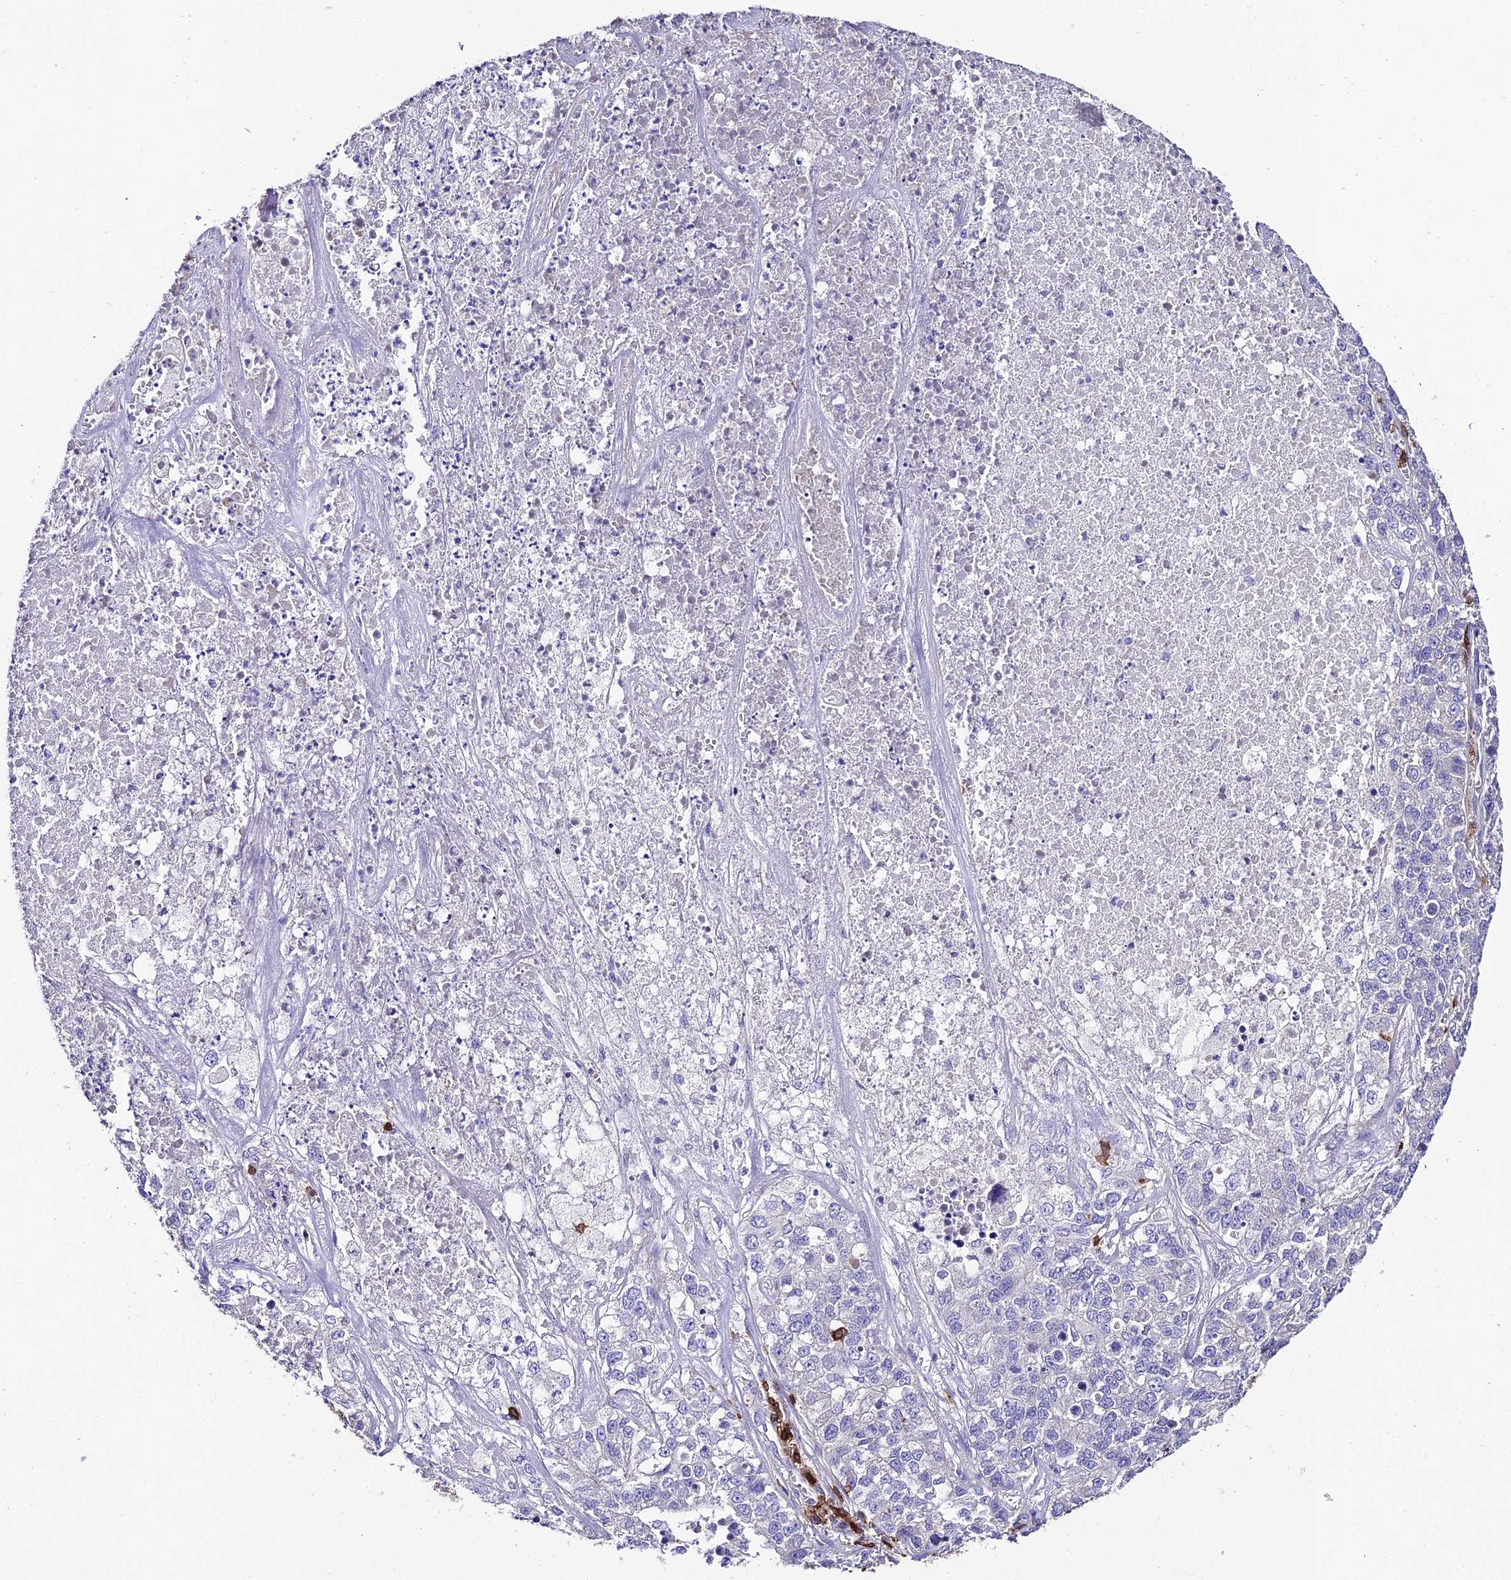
{"staining": {"intensity": "negative", "quantity": "none", "location": "none"}, "tissue": "lung cancer", "cell_type": "Tumor cells", "image_type": "cancer", "snomed": [{"axis": "morphology", "description": "Adenocarcinoma, NOS"}, {"axis": "topography", "description": "Lung"}], "caption": "IHC image of lung cancer stained for a protein (brown), which displays no staining in tumor cells. Brightfield microscopy of IHC stained with DAB (3,3'-diaminobenzidine) (brown) and hematoxylin (blue), captured at high magnification.", "gene": "PTPRCAP", "patient": {"sex": "male", "age": 49}}